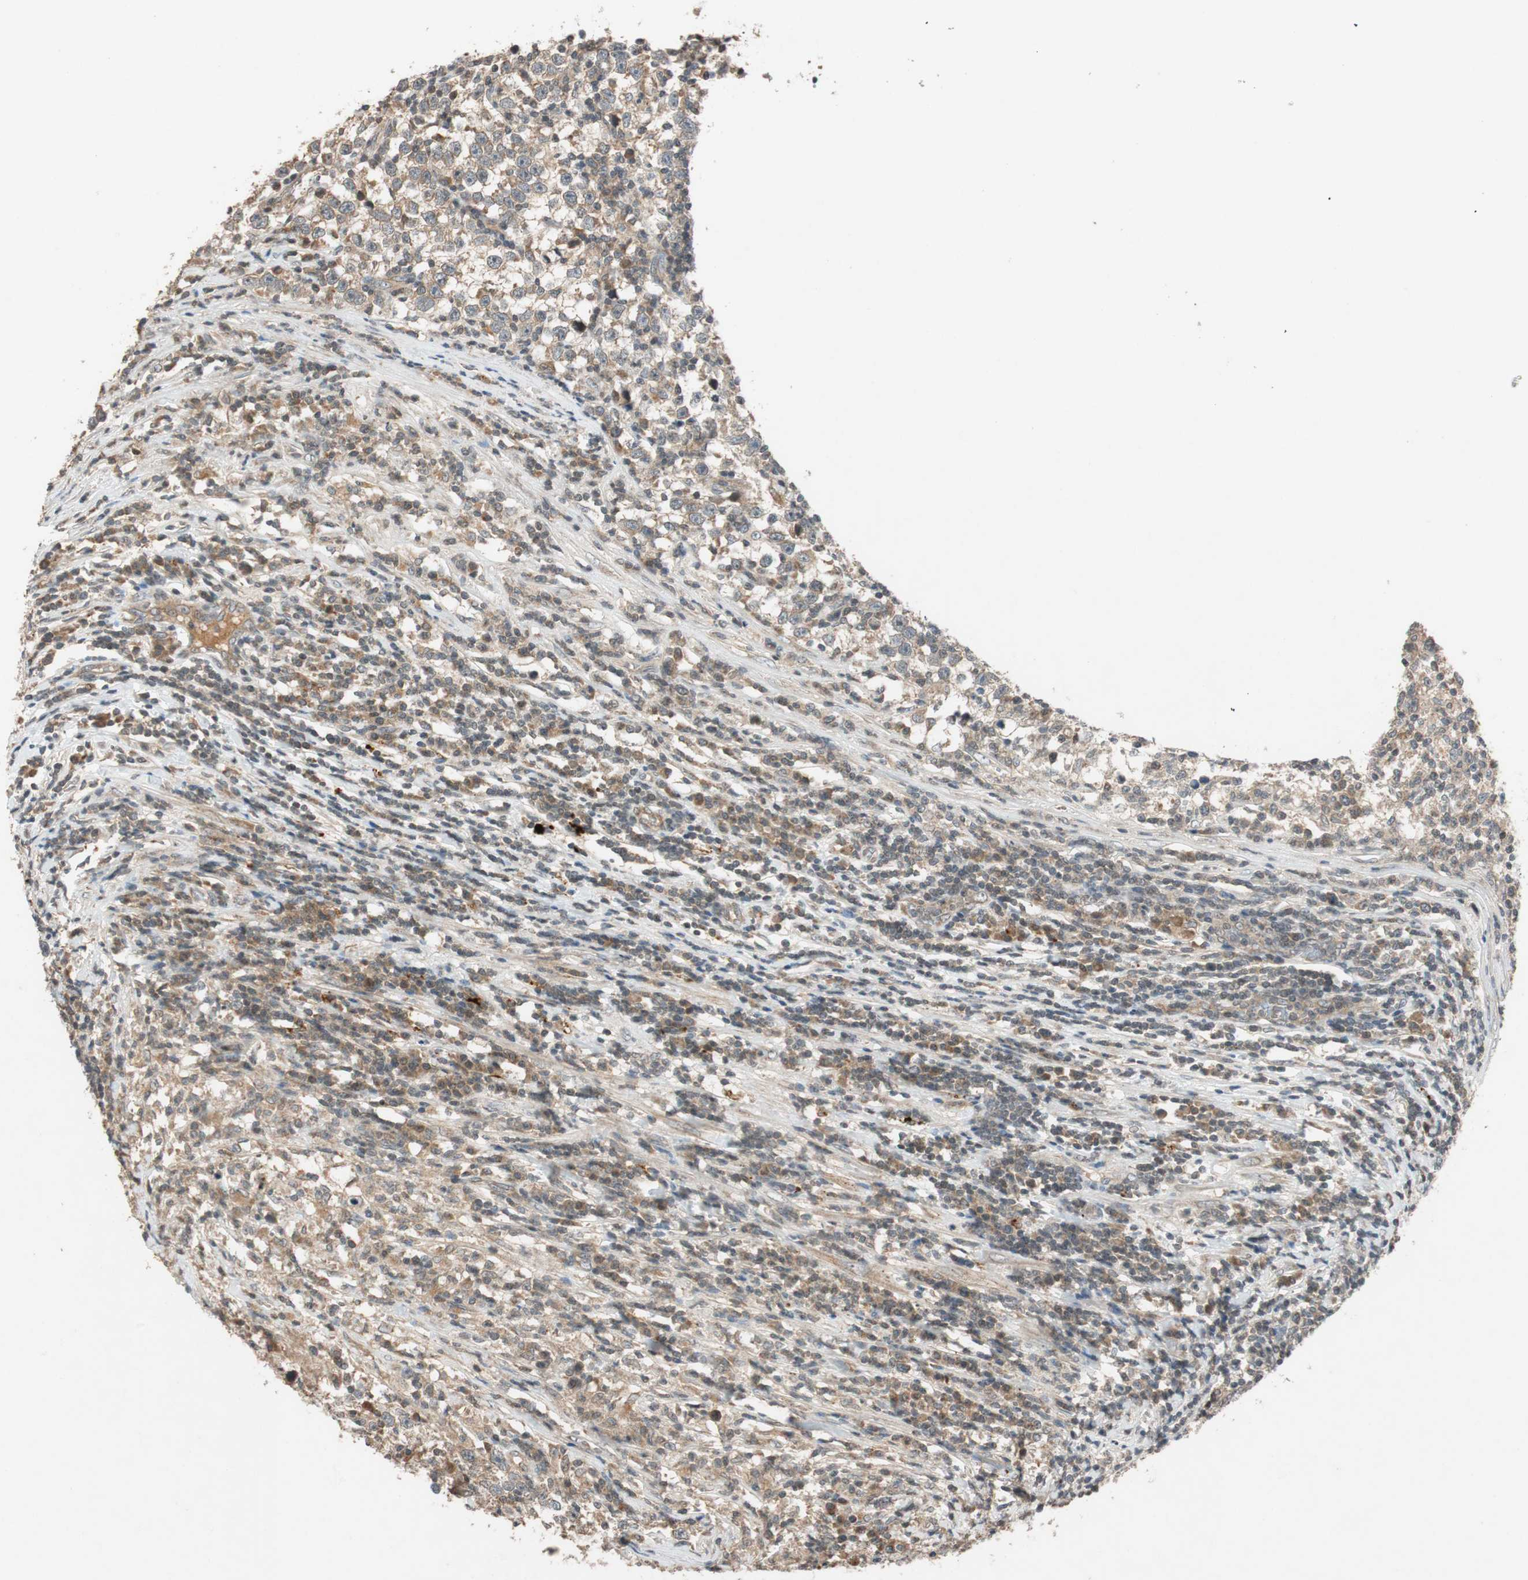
{"staining": {"intensity": "weak", "quantity": ">75%", "location": "cytoplasmic/membranous"}, "tissue": "testis cancer", "cell_type": "Tumor cells", "image_type": "cancer", "snomed": [{"axis": "morphology", "description": "Seminoma, NOS"}, {"axis": "topography", "description": "Testis"}], "caption": "High-magnification brightfield microscopy of testis cancer (seminoma) stained with DAB (brown) and counterstained with hematoxylin (blue). tumor cells exhibit weak cytoplasmic/membranous staining is identified in about>75% of cells. The protein of interest is shown in brown color, while the nuclei are stained blue.", "gene": "GLB1", "patient": {"sex": "male", "age": 43}}